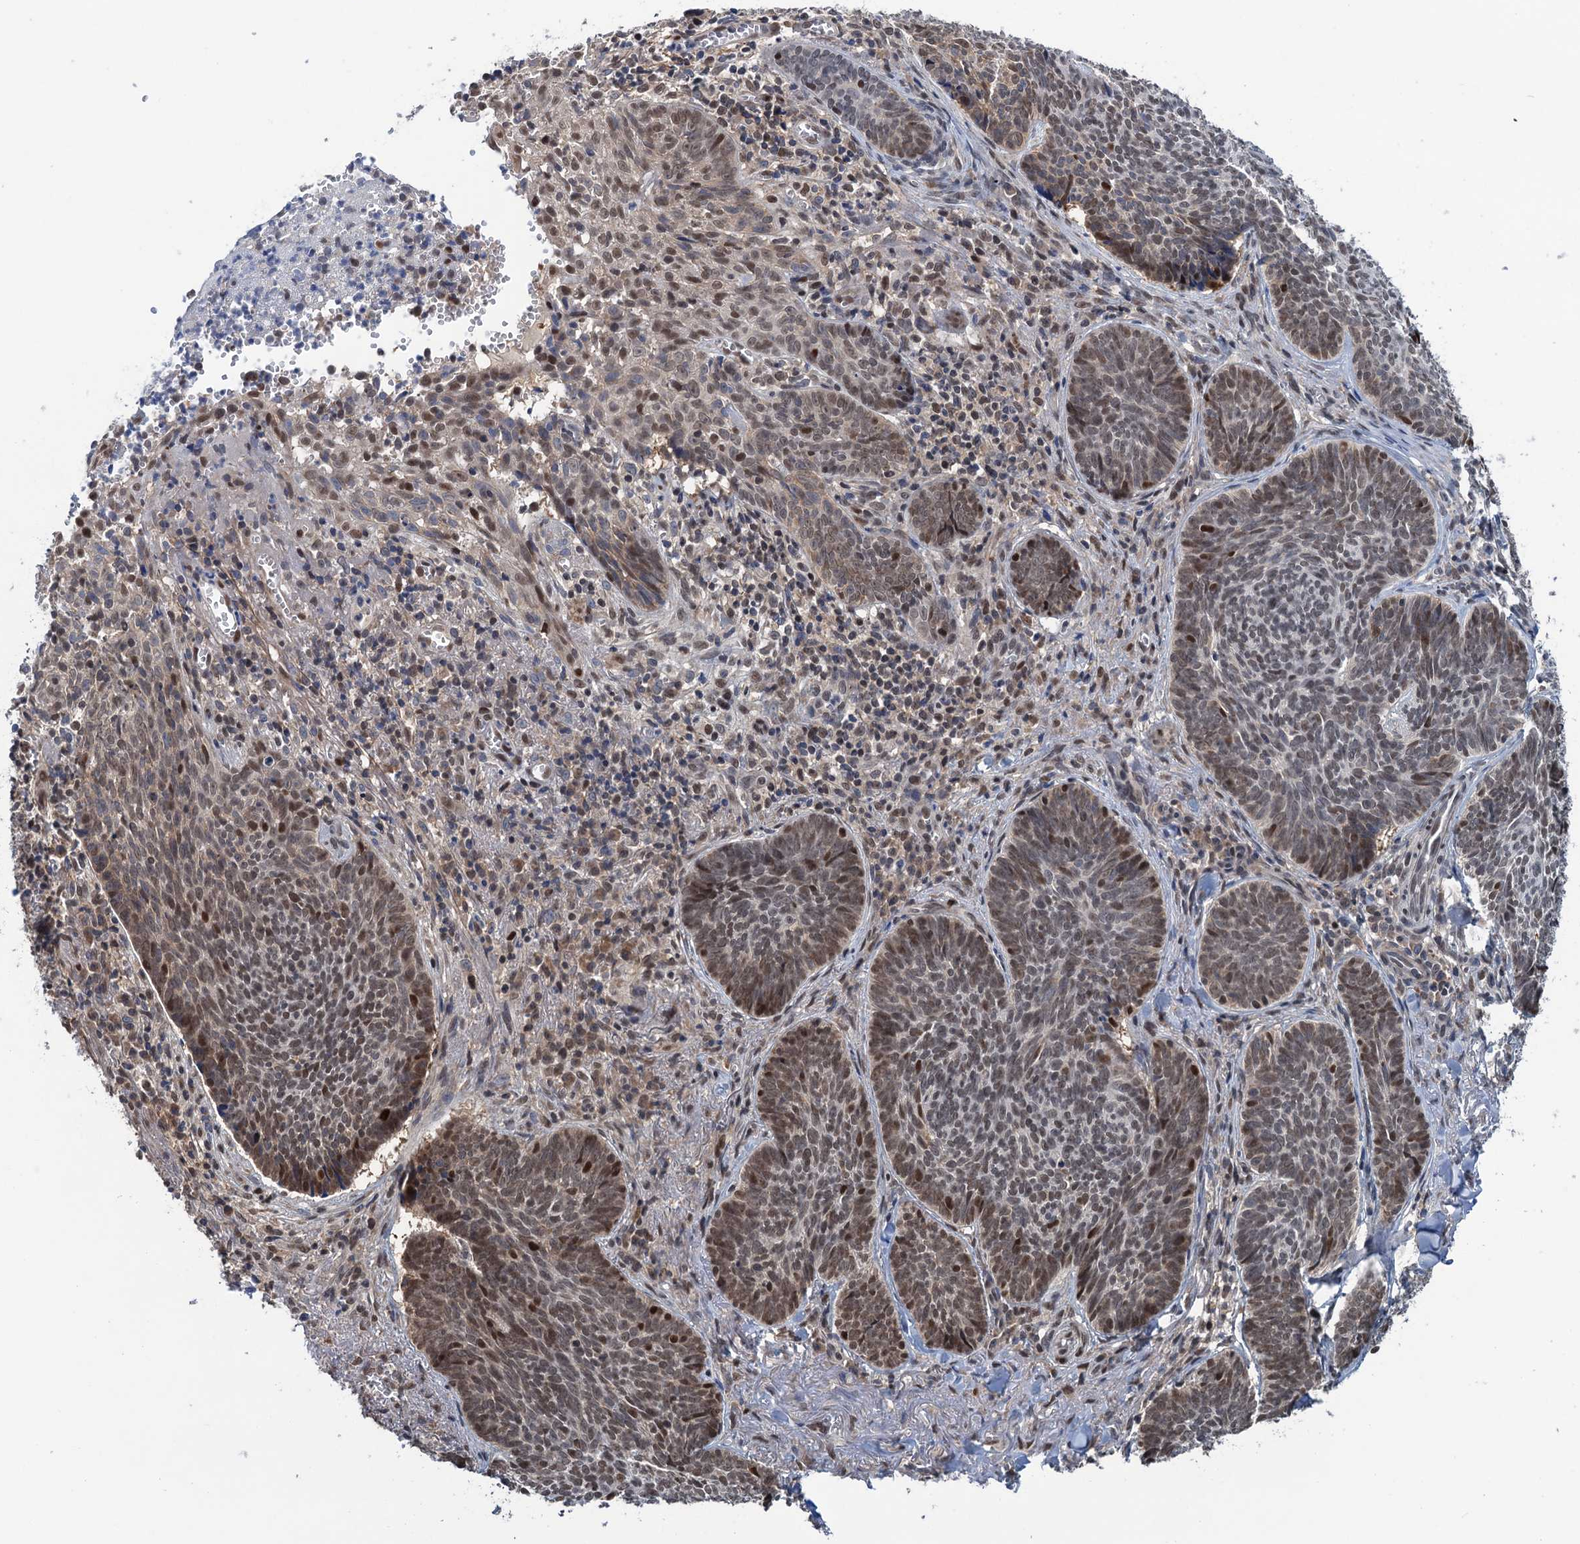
{"staining": {"intensity": "strong", "quantity": ">75%", "location": "nuclear"}, "tissue": "skin cancer", "cell_type": "Tumor cells", "image_type": "cancer", "snomed": [{"axis": "morphology", "description": "Basal cell carcinoma"}, {"axis": "topography", "description": "Skin"}], "caption": "Immunohistochemical staining of basal cell carcinoma (skin) reveals strong nuclear protein expression in about >75% of tumor cells. (brown staining indicates protein expression, while blue staining denotes nuclei).", "gene": "SAE1", "patient": {"sex": "female", "age": 74}}